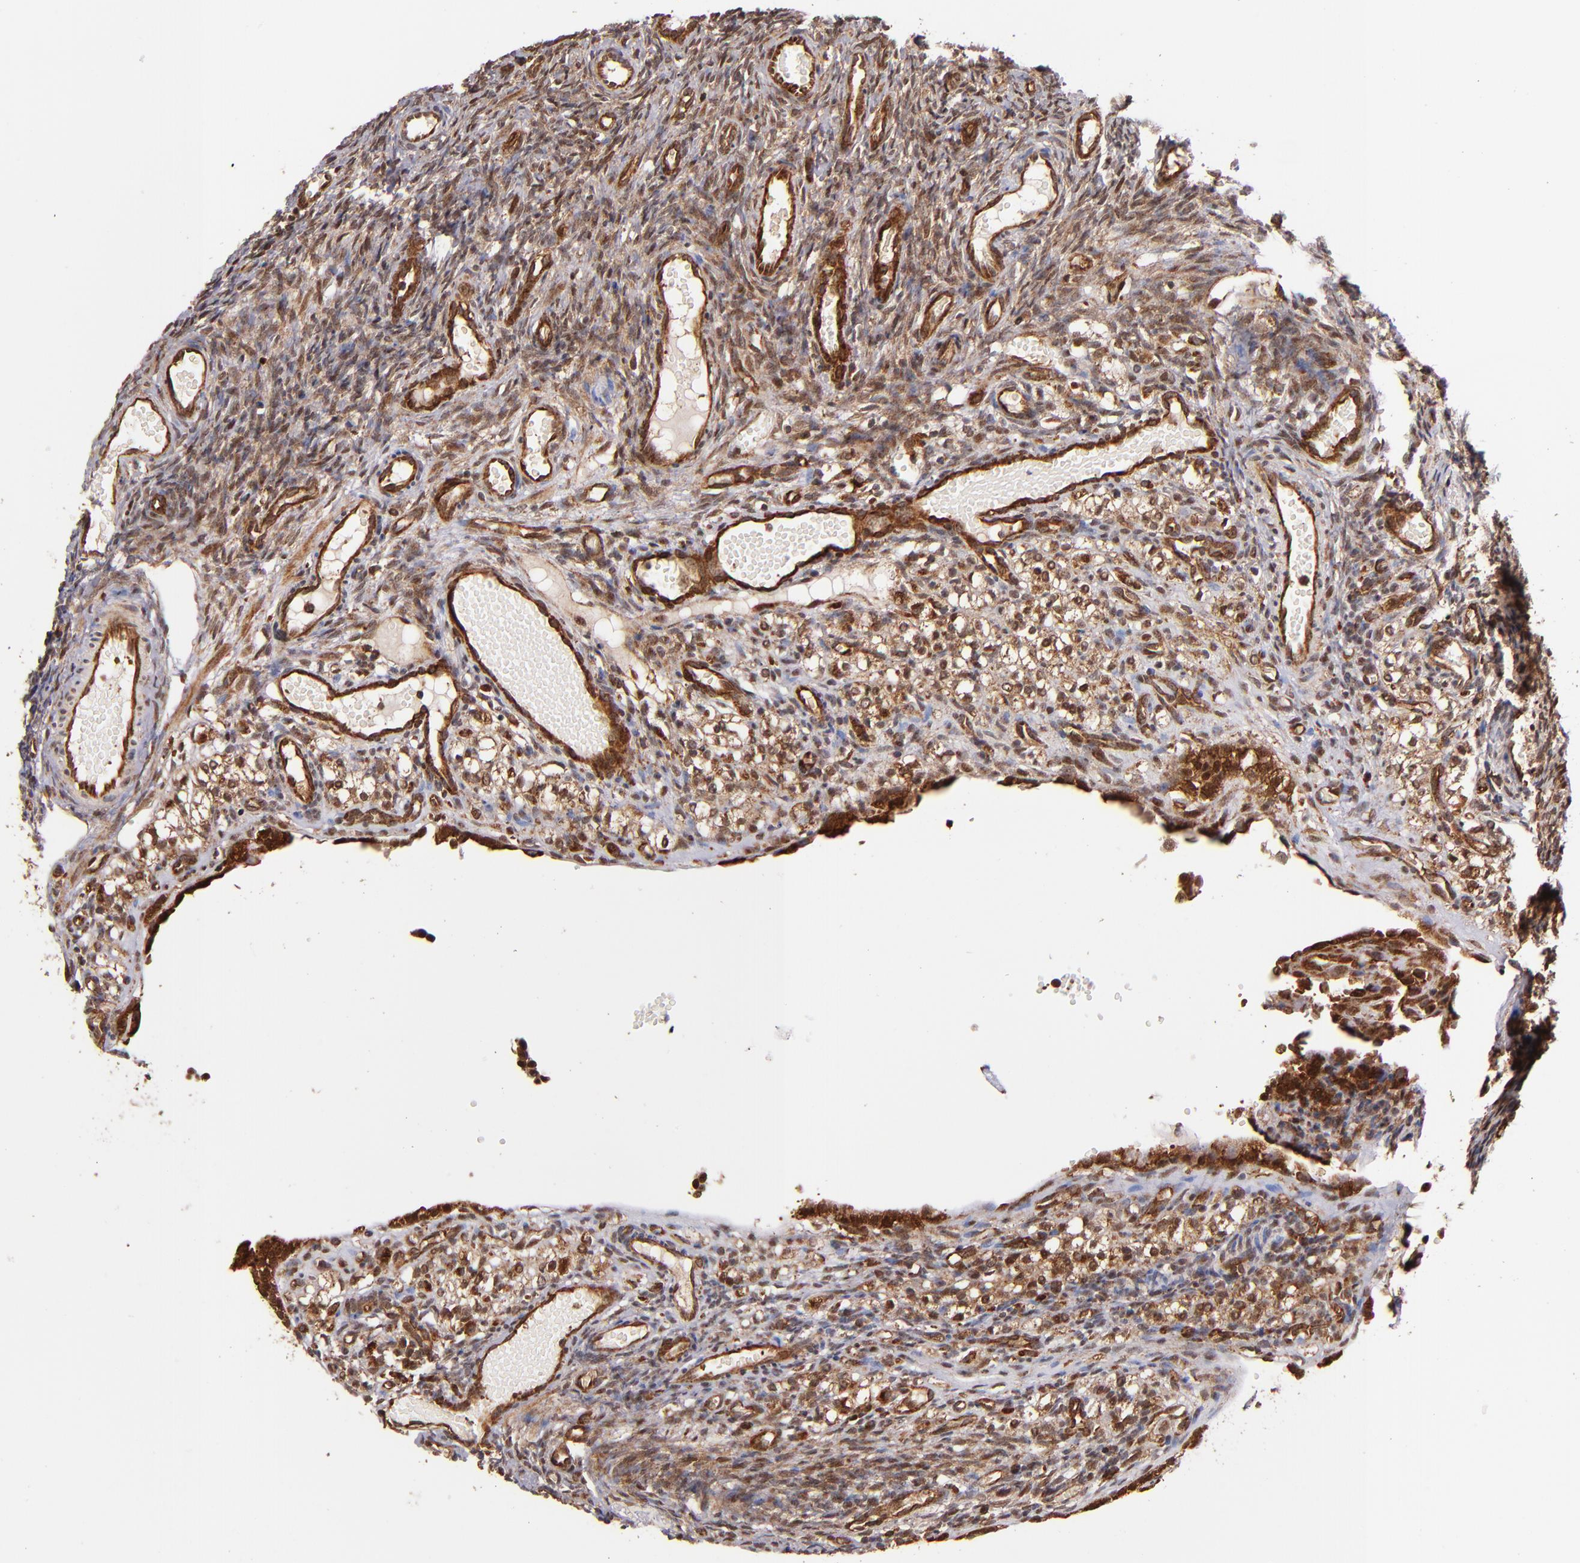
{"staining": {"intensity": "strong", "quantity": ">75%", "location": "cytoplasmic/membranous,nuclear"}, "tissue": "ovary", "cell_type": "Ovarian stroma cells", "image_type": "normal", "snomed": [{"axis": "morphology", "description": "Normal tissue, NOS"}, {"axis": "topography", "description": "Ovary"}], "caption": "Immunohistochemical staining of unremarkable human ovary displays >75% levels of strong cytoplasmic/membranous,nuclear protein positivity in approximately >75% of ovarian stroma cells.", "gene": "STX8", "patient": {"sex": "female", "age": 35}}